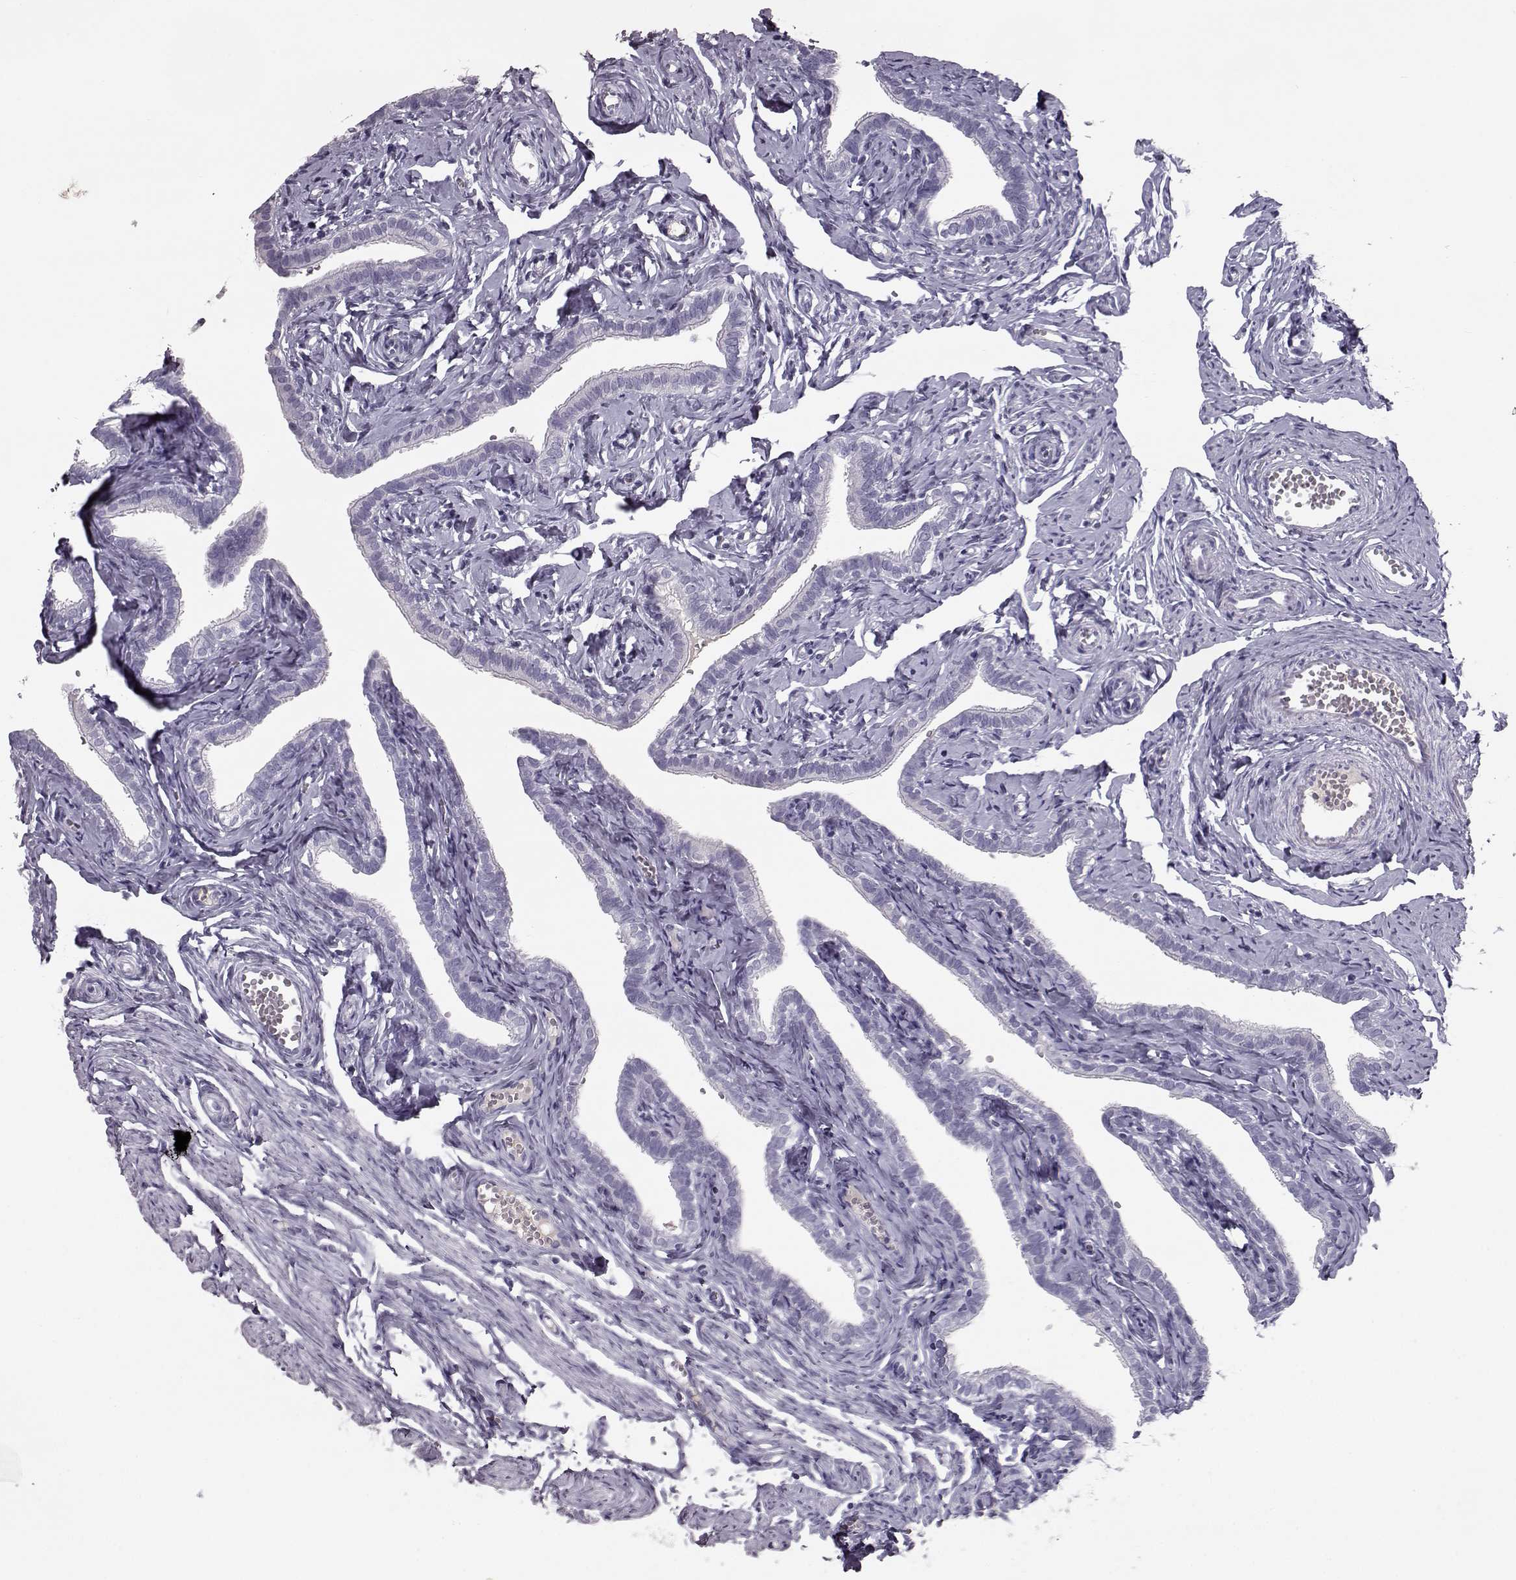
{"staining": {"intensity": "negative", "quantity": "none", "location": "none"}, "tissue": "fallopian tube", "cell_type": "Glandular cells", "image_type": "normal", "snomed": [{"axis": "morphology", "description": "Normal tissue, NOS"}, {"axis": "topography", "description": "Fallopian tube"}], "caption": "IHC of normal human fallopian tube reveals no positivity in glandular cells.", "gene": "CCL19", "patient": {"sex": "female", "age": 41}}